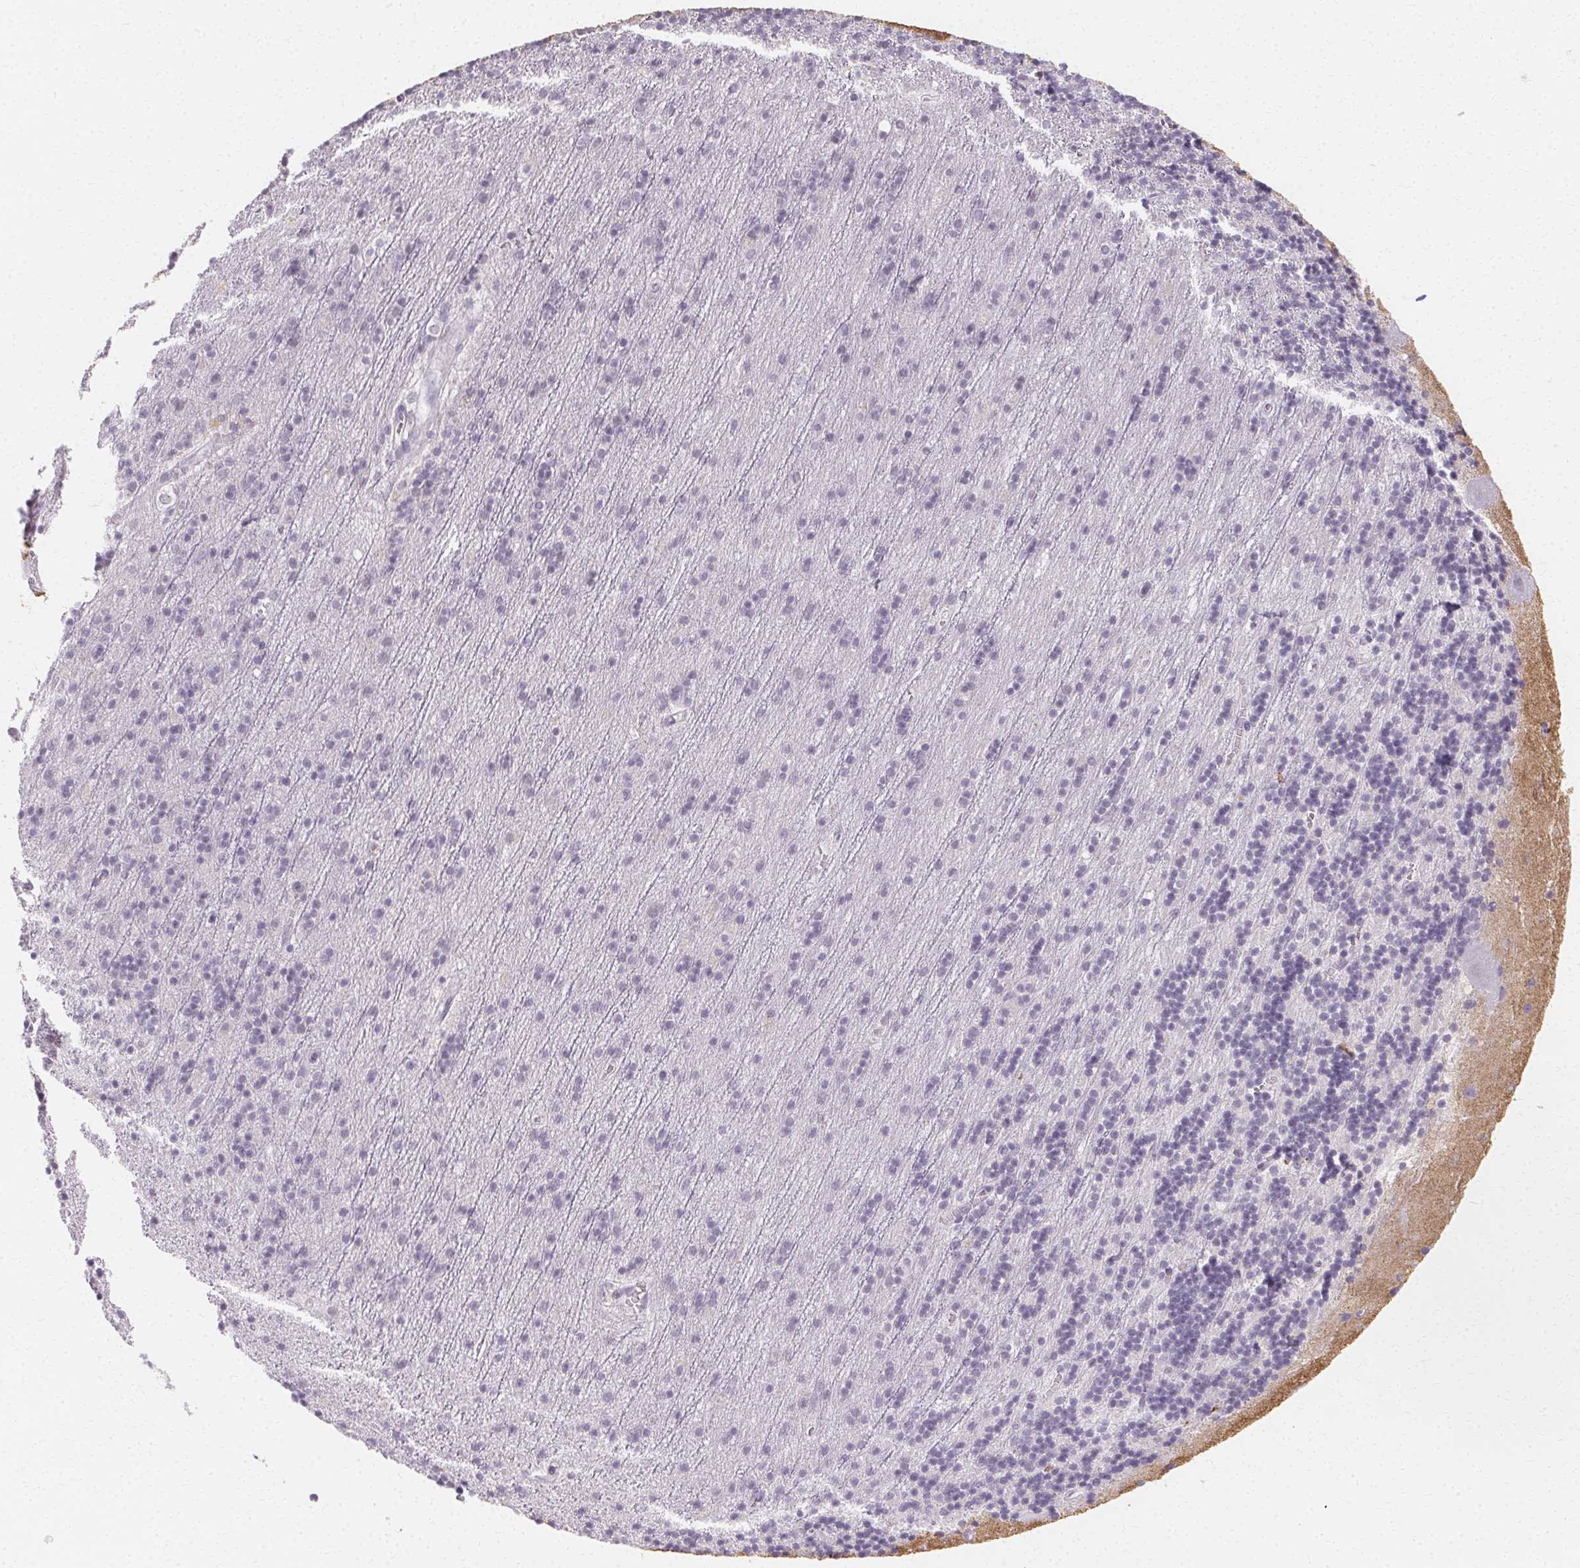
{"staining": {"intensity": "negative", "quantity": "none", "location": "none"}, "tissue": "cerebellum", "cell_type": "Cells in granular layer", "image_type": "normal", "snomed": [{"axis": "morphology", "description": "Normal tissue, NOS"}, {"axis": "topography", "description": "Cerebellum"}], "caption": "The histopathology image reveals no staining of cells in granular layer in unremarkable cerebellum. The staining is performed using DAB brown chromogen with nuclei counter-stained in using hematoxylin.", "gene": "SYNPR", "patient": {"sex": "male", "age": 70}}